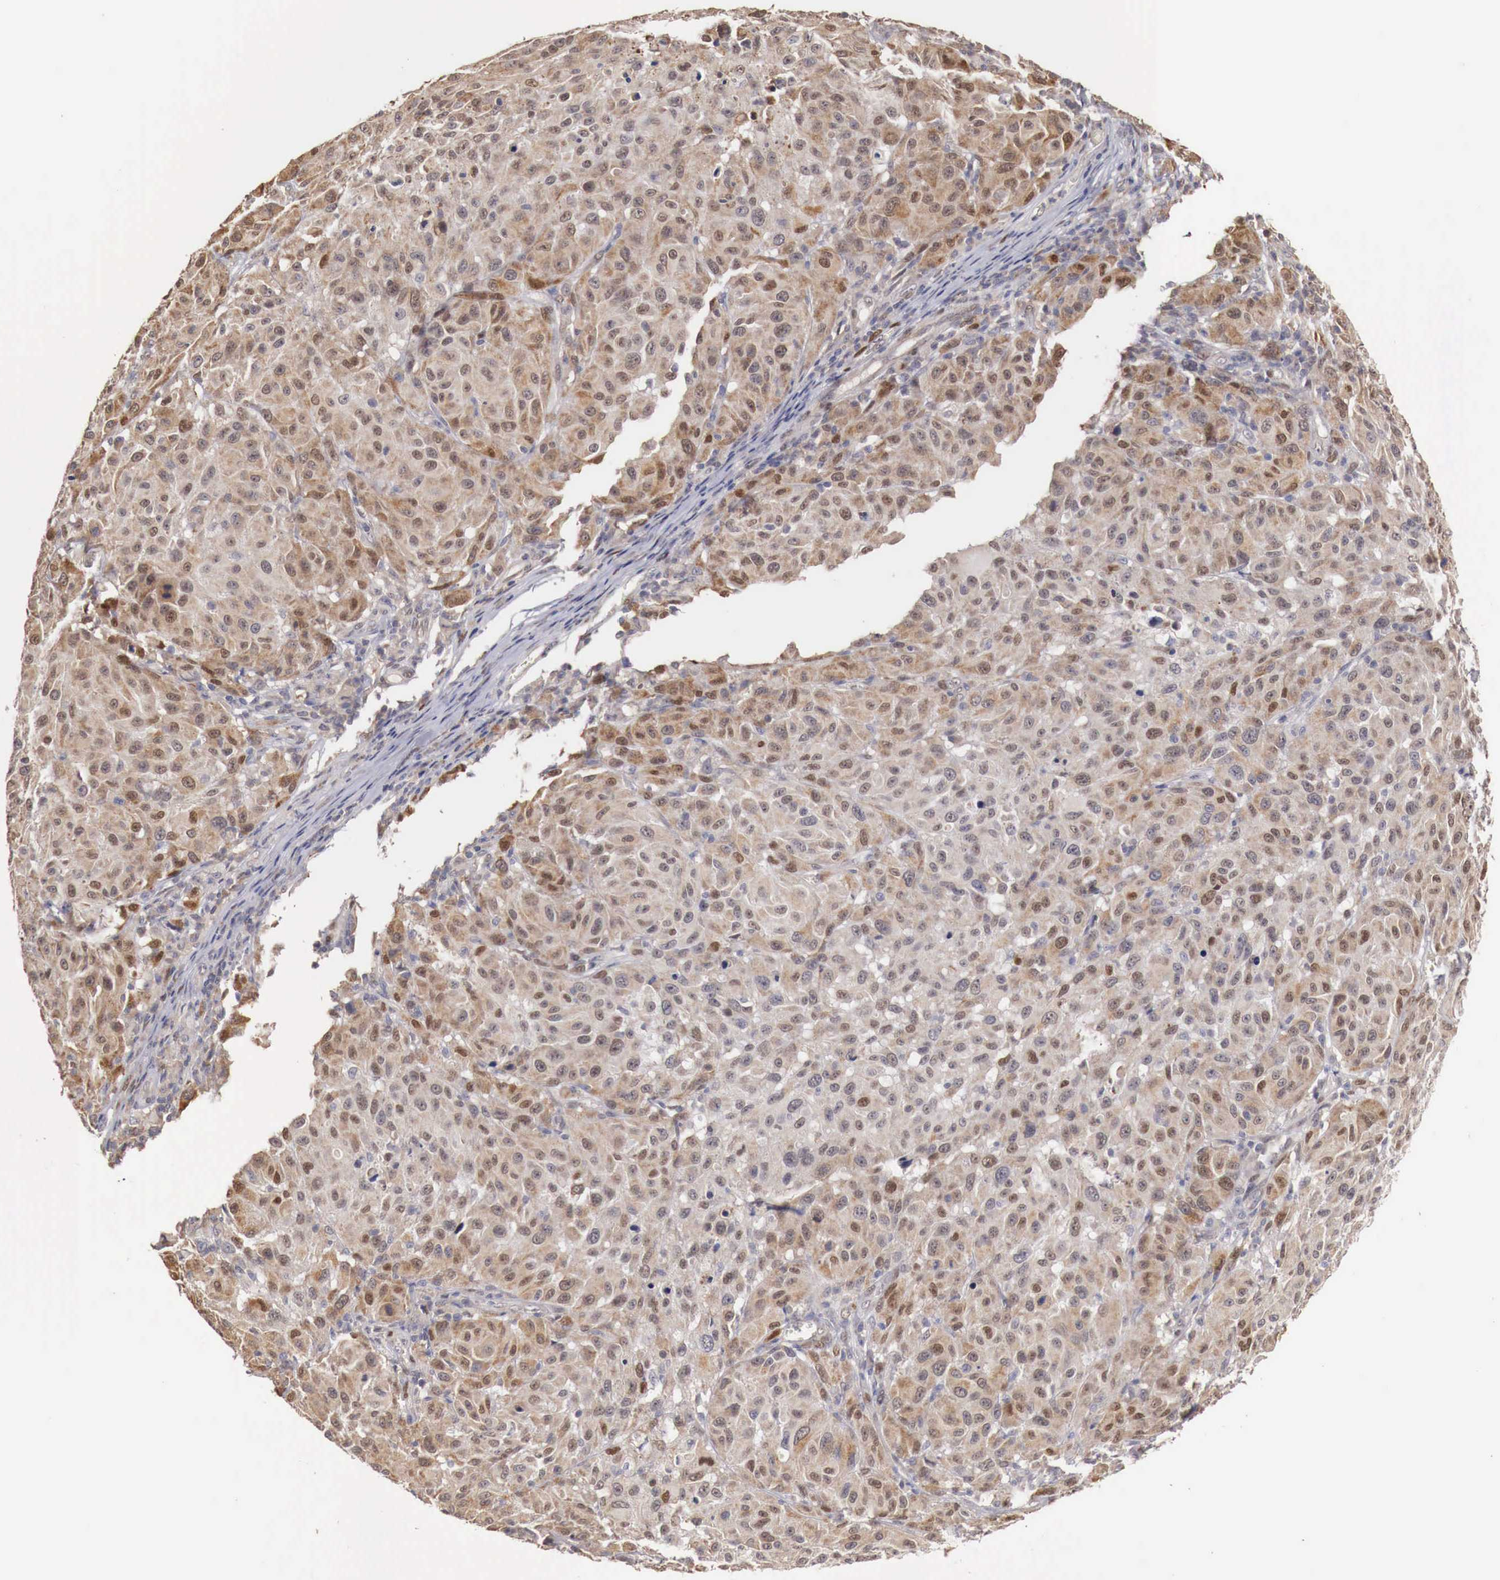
{"staining": {"intensity": "weak", "quantity": "25%-75%", "location": "nuclear"}, "tissue": "melanoma", "cell_type": "Tumor cells", "image_type": "cancer", "snomed": [{"axis": "morphology", "description": "Malignant melanoma, NOS"}, {"axis": "topography", "description": "Skin"}], "caption": "Immunohistochemistry (IHC) image of neoplastic tissue: human malignant melanoma stained using immunohistochemistry demonstrates low levels of weak protein expression localized specifically in the nuclear of tumor cells, appearing as a nuclear brown color.", "gene": "KHDRBS2", "patient": {"sex": "female", "age": 77}}